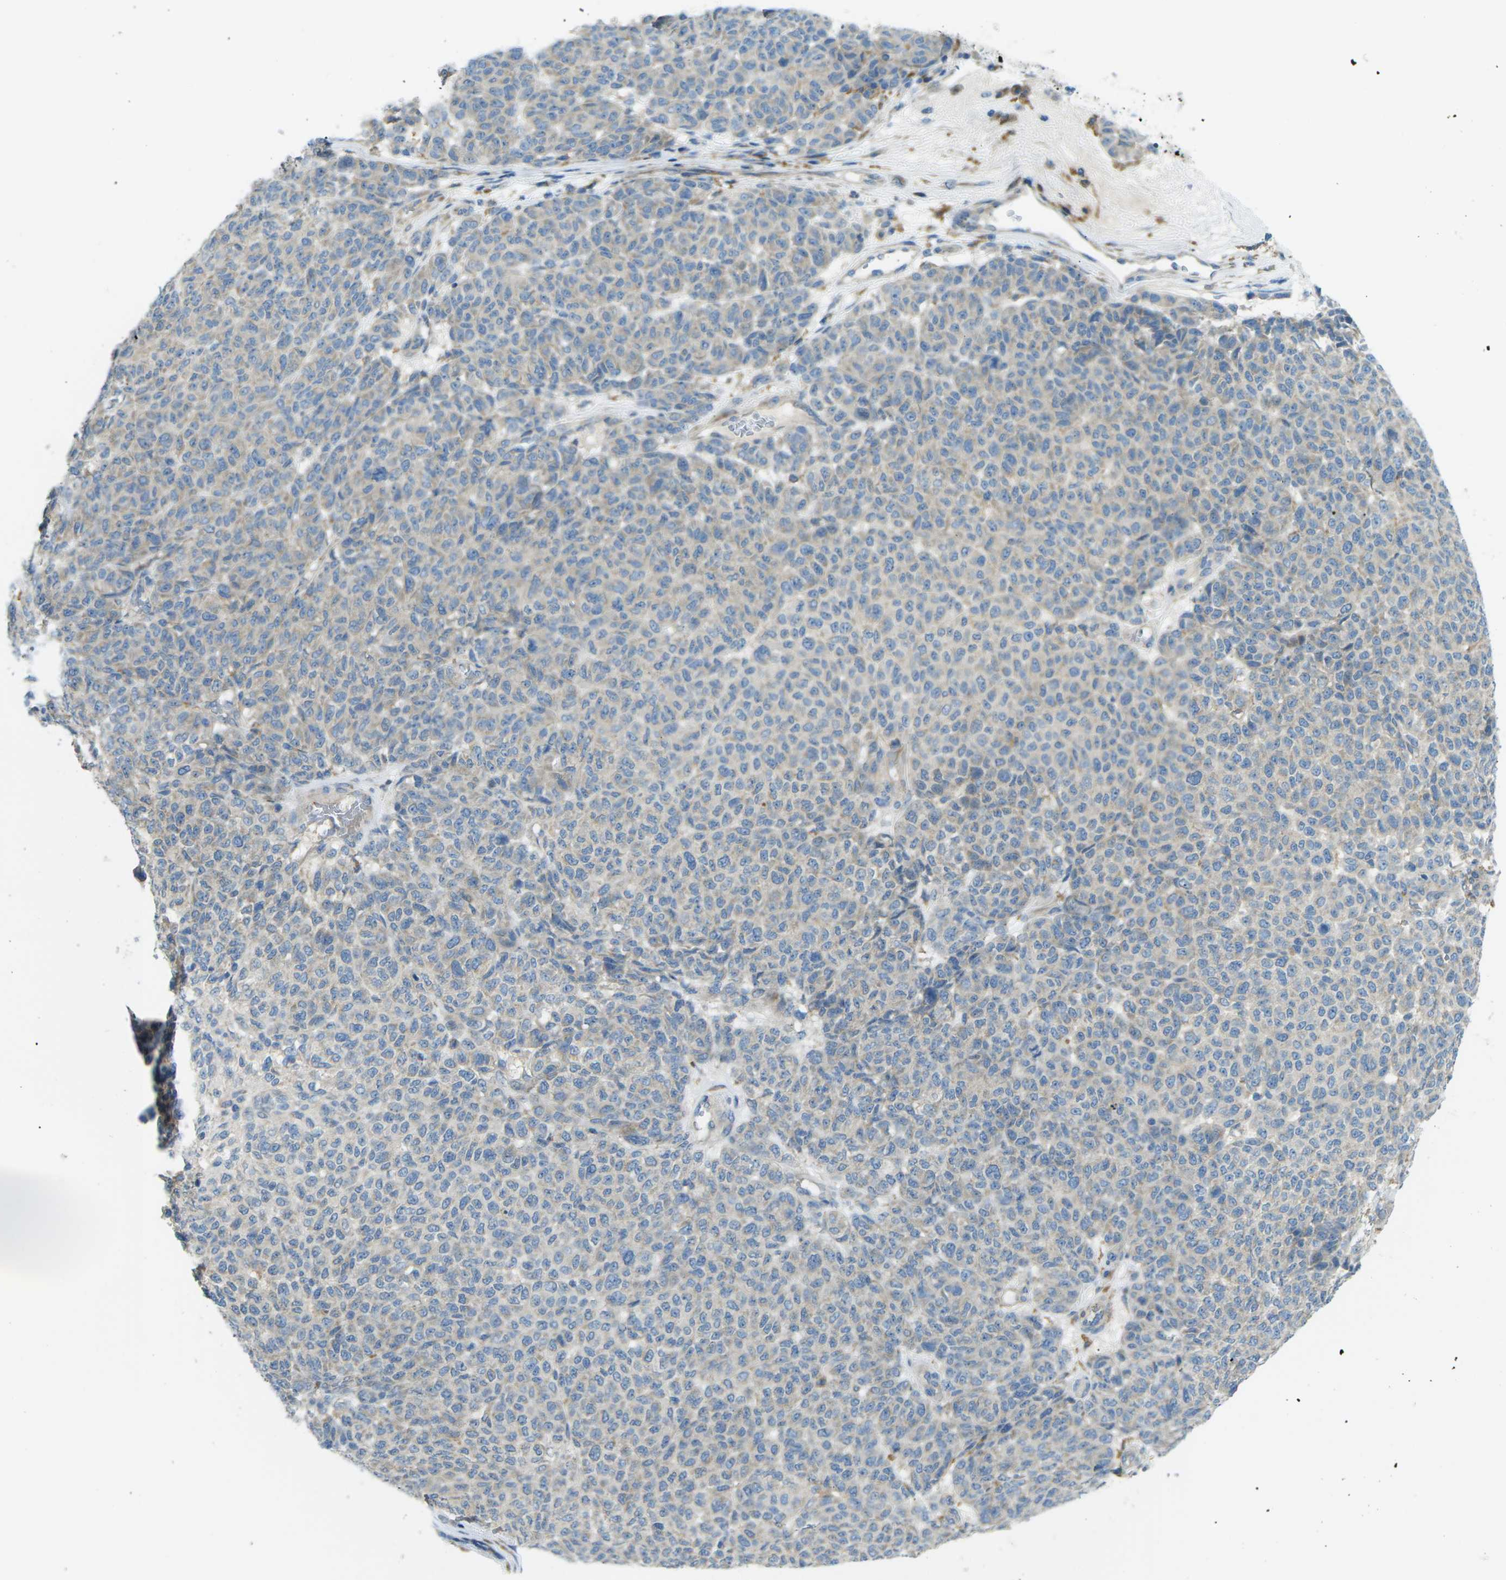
{"staining": {"intensity": "negative", "quantity": "none", "location": "none"}, "tissue": "melanoma", "cell_type": "Tumor cells", "image_type": "cancer", "snomed": [{"axis": "morphology", "description": "Malignant melanoma, NOS"}, {"axis": "topography", "description": "Skin"}], "caption": "A photomicrograph of human malignant melanoma is negative for staining in tumor cells.", "gene": "MYLK4", "patient": {"sex": "male", "age": 59}}